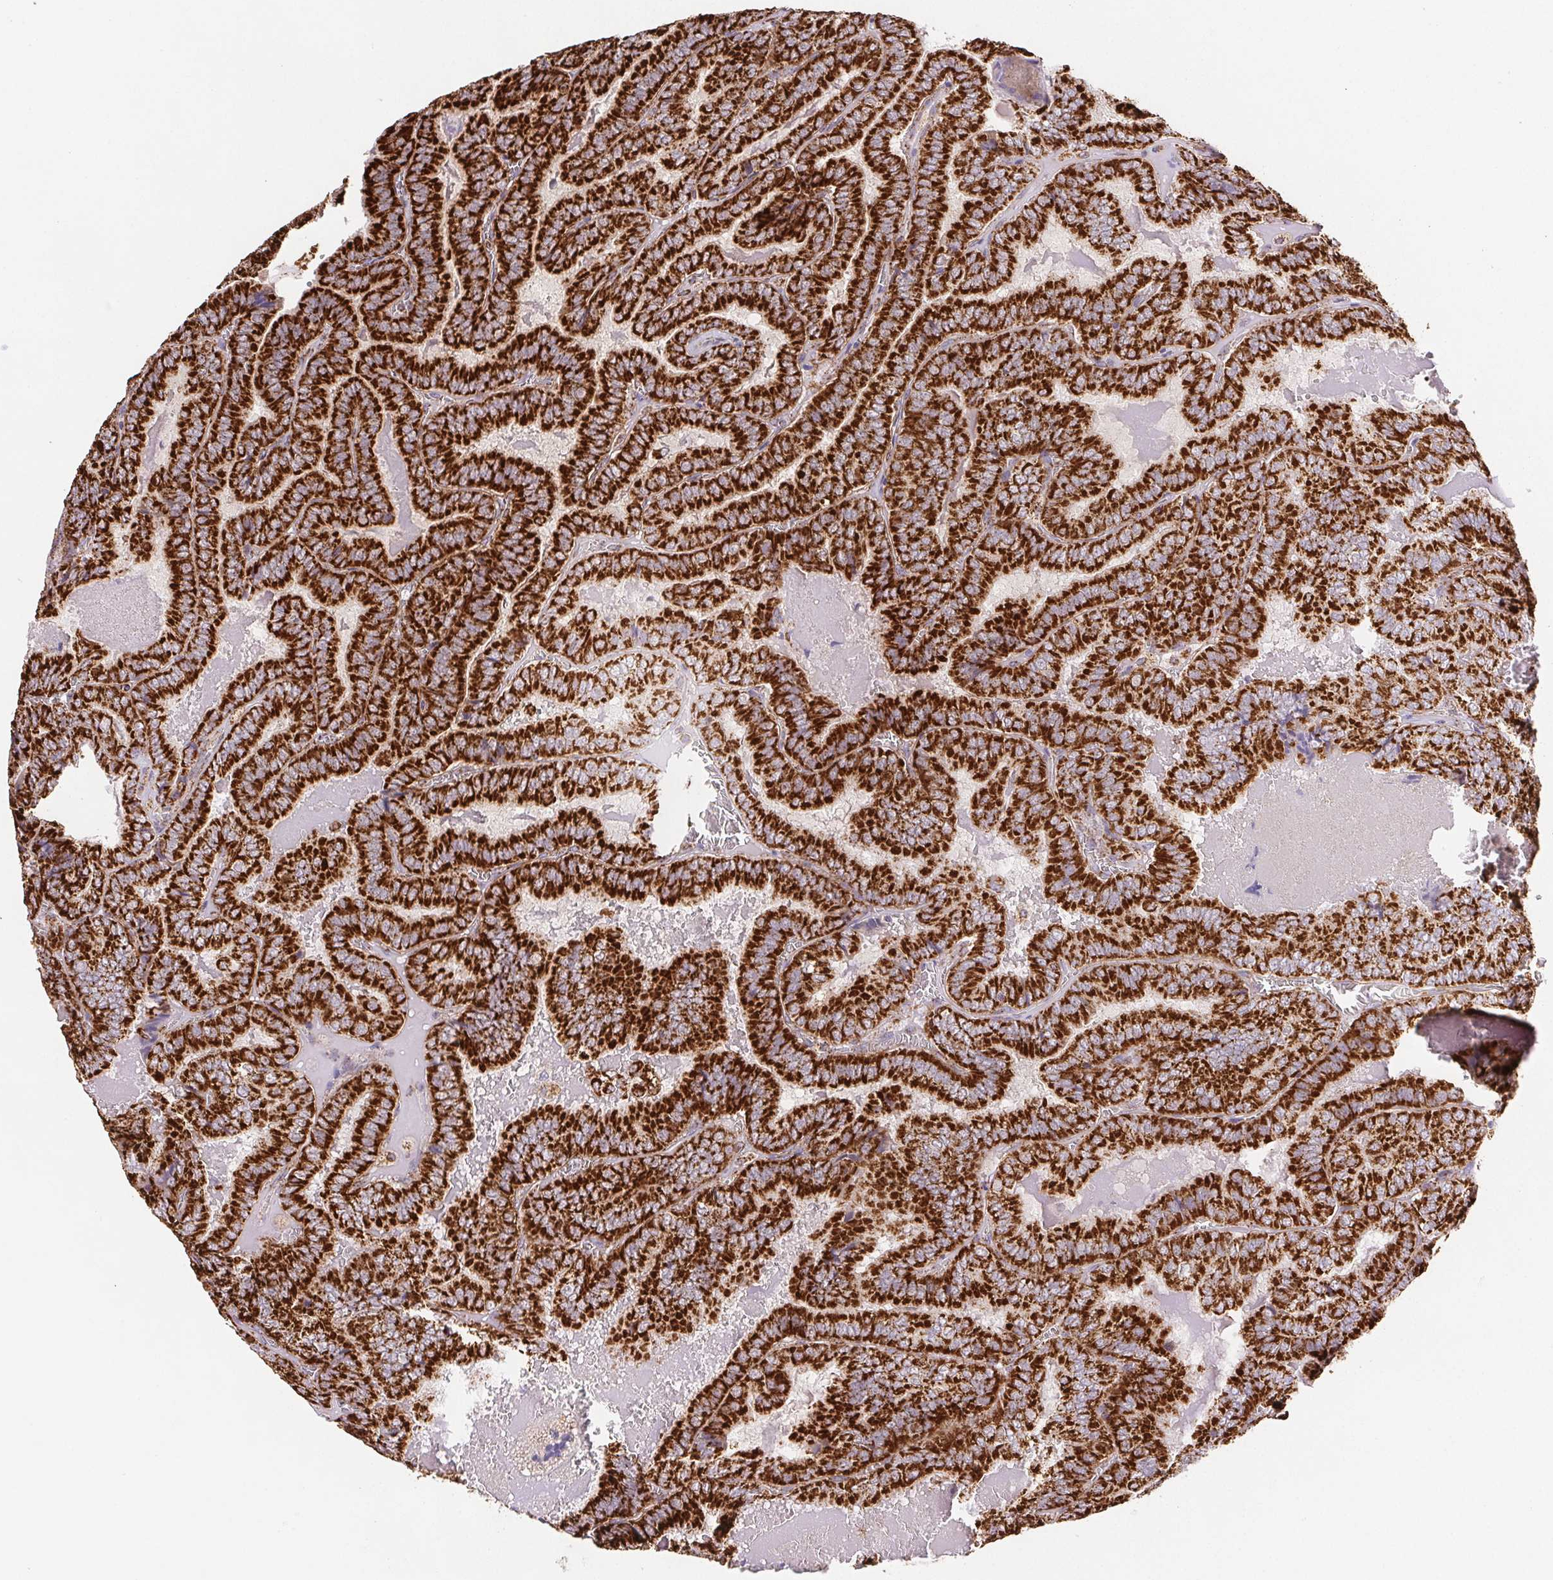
{"staining": {"intensity": "strong", "quantity": ">75%", "location": "cytoplasmic/membranous"}, "tissue": "thyroid cancer", "cell_type": "Tumor cells", "image_type": "cancer", "snomed": [{"axis": "morphology", "description": "Papillary adenocarcinoma, NOS"}, {"axis": "topography", "description": "Thyroid gland"}], "caption": "Thyroid papillary adenocarcinoma was stained to show a protein in brown. There is high levels of strong cytoplasmic/membranous positivity in approximately >75% of tumor cells.", "gene": "NIPSNAP2", "patient": {"sex": "female", "age": 75}}